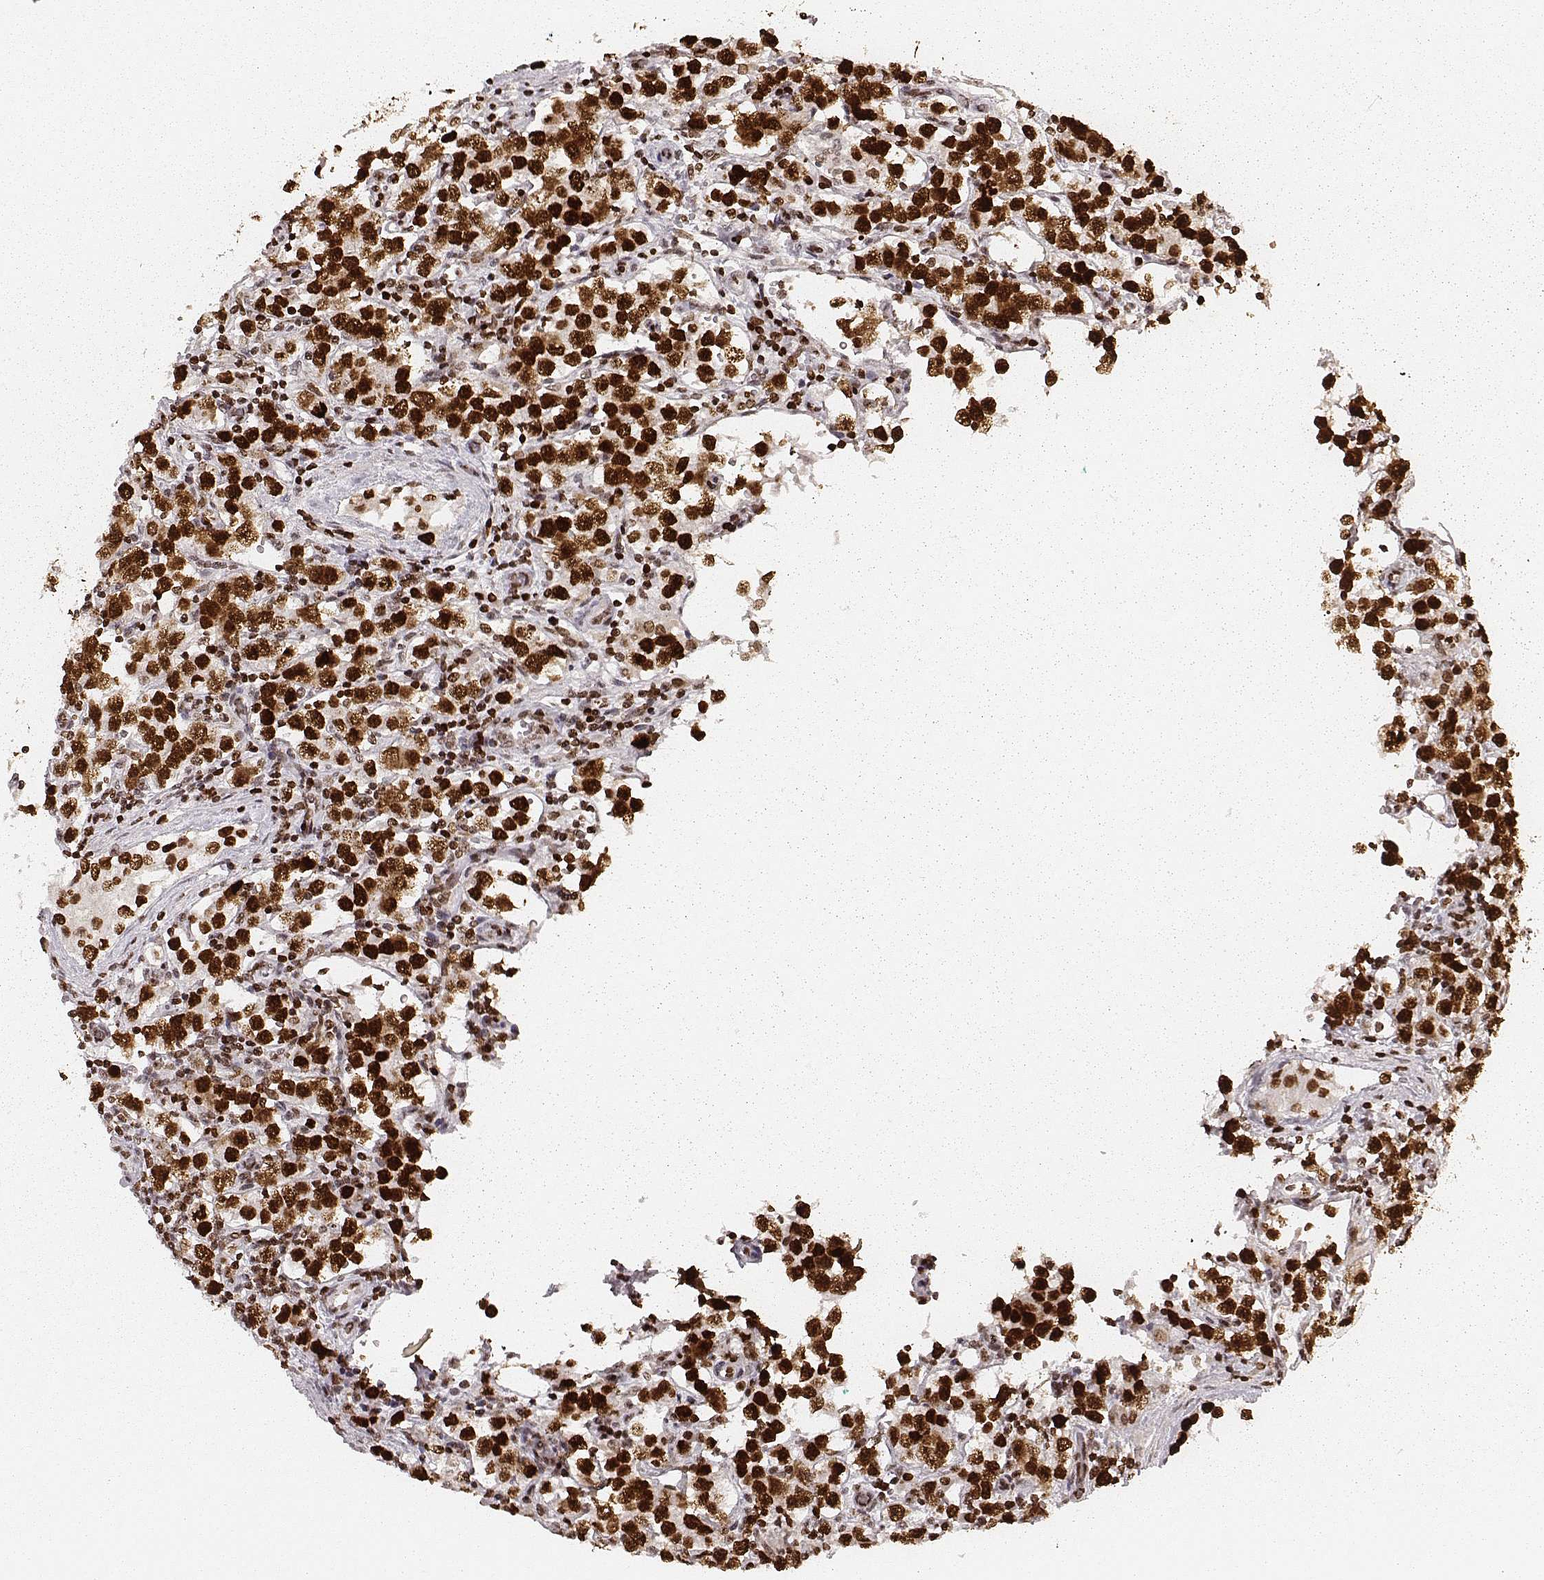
{"staining": {"intensity": "strong", "quantity": ">75%", "location": "nuclear"}, "tissue": "testis cancer", "cell_type": "Tumor cells", "image_type": "cancer", "snomed": [{"axis": "morphology", "description": "Seminoma, NOS"}, {"axis": "topography", "description": "Testis"}], "caption": "Immunohistochemical staining of testis cancer demonstrates high levels of strong nuclear protein staining in about >75% of tumor cells.", "gene": "PARP1", "patient": {"sex": "male", "age": 37}}